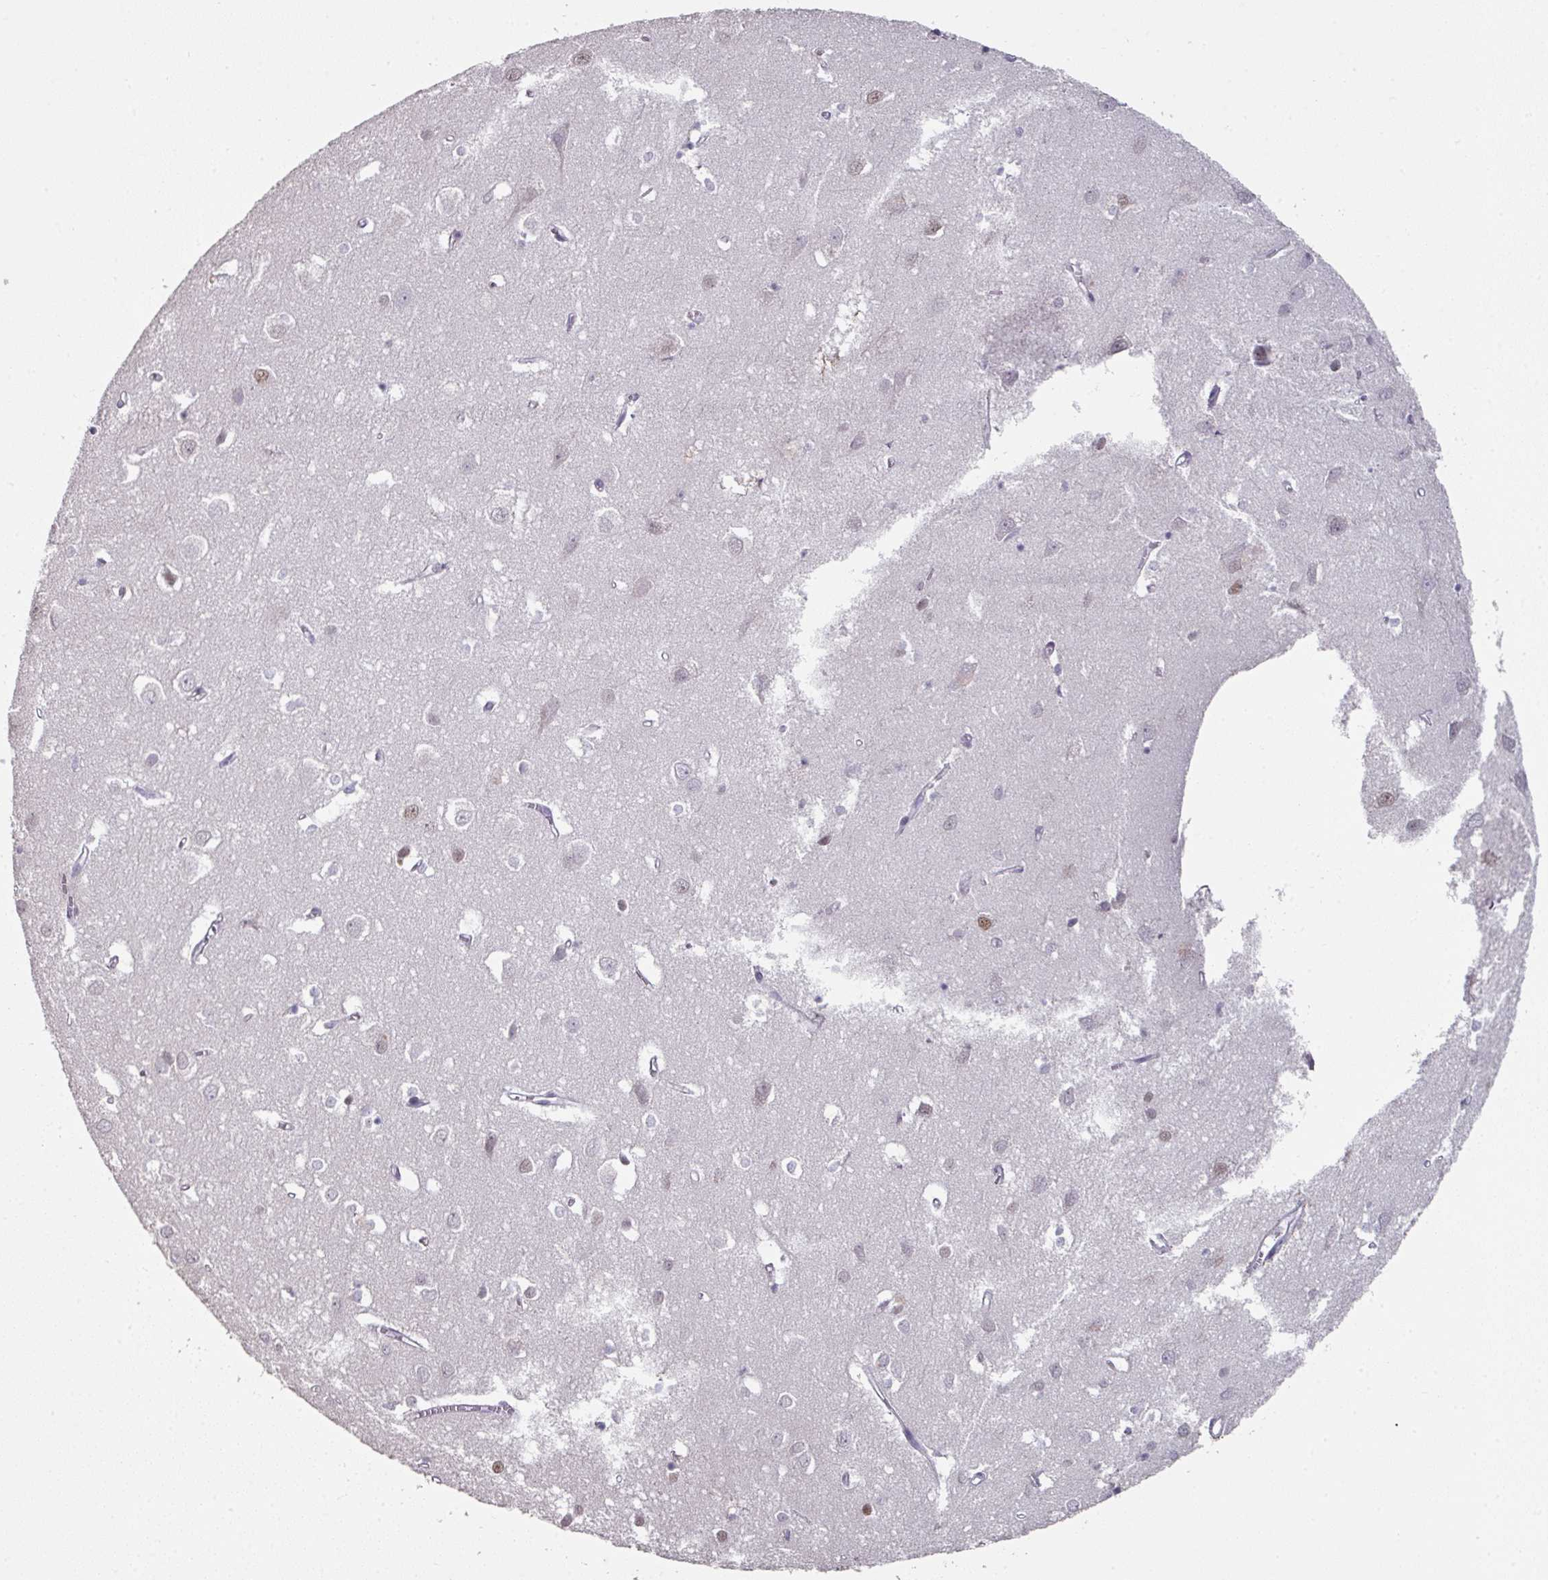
{"staining": {"intensity": "negative", "quantity": "none", "location": "none"}, "tissue": "cerebral cortex", "cell_type": "Endothelial cells", "image_type": "normal", "snomed": [{"axis": "morphology", "description": "Normal tissue, NOS"}, {"axis": "topography", "description": "Cerebral cortex"}], "caption": "Immunohistochemical staining of normal human cerebral cortex demonstrates no significant staining in endothelial cells. (Stains: DAB immunohistochemistry with hematoxylin counter stain, Microscopy: brightfield microscopy at high magnification).", "gene": "ELK1", "patient": {"sex": "male", "age": 70}}